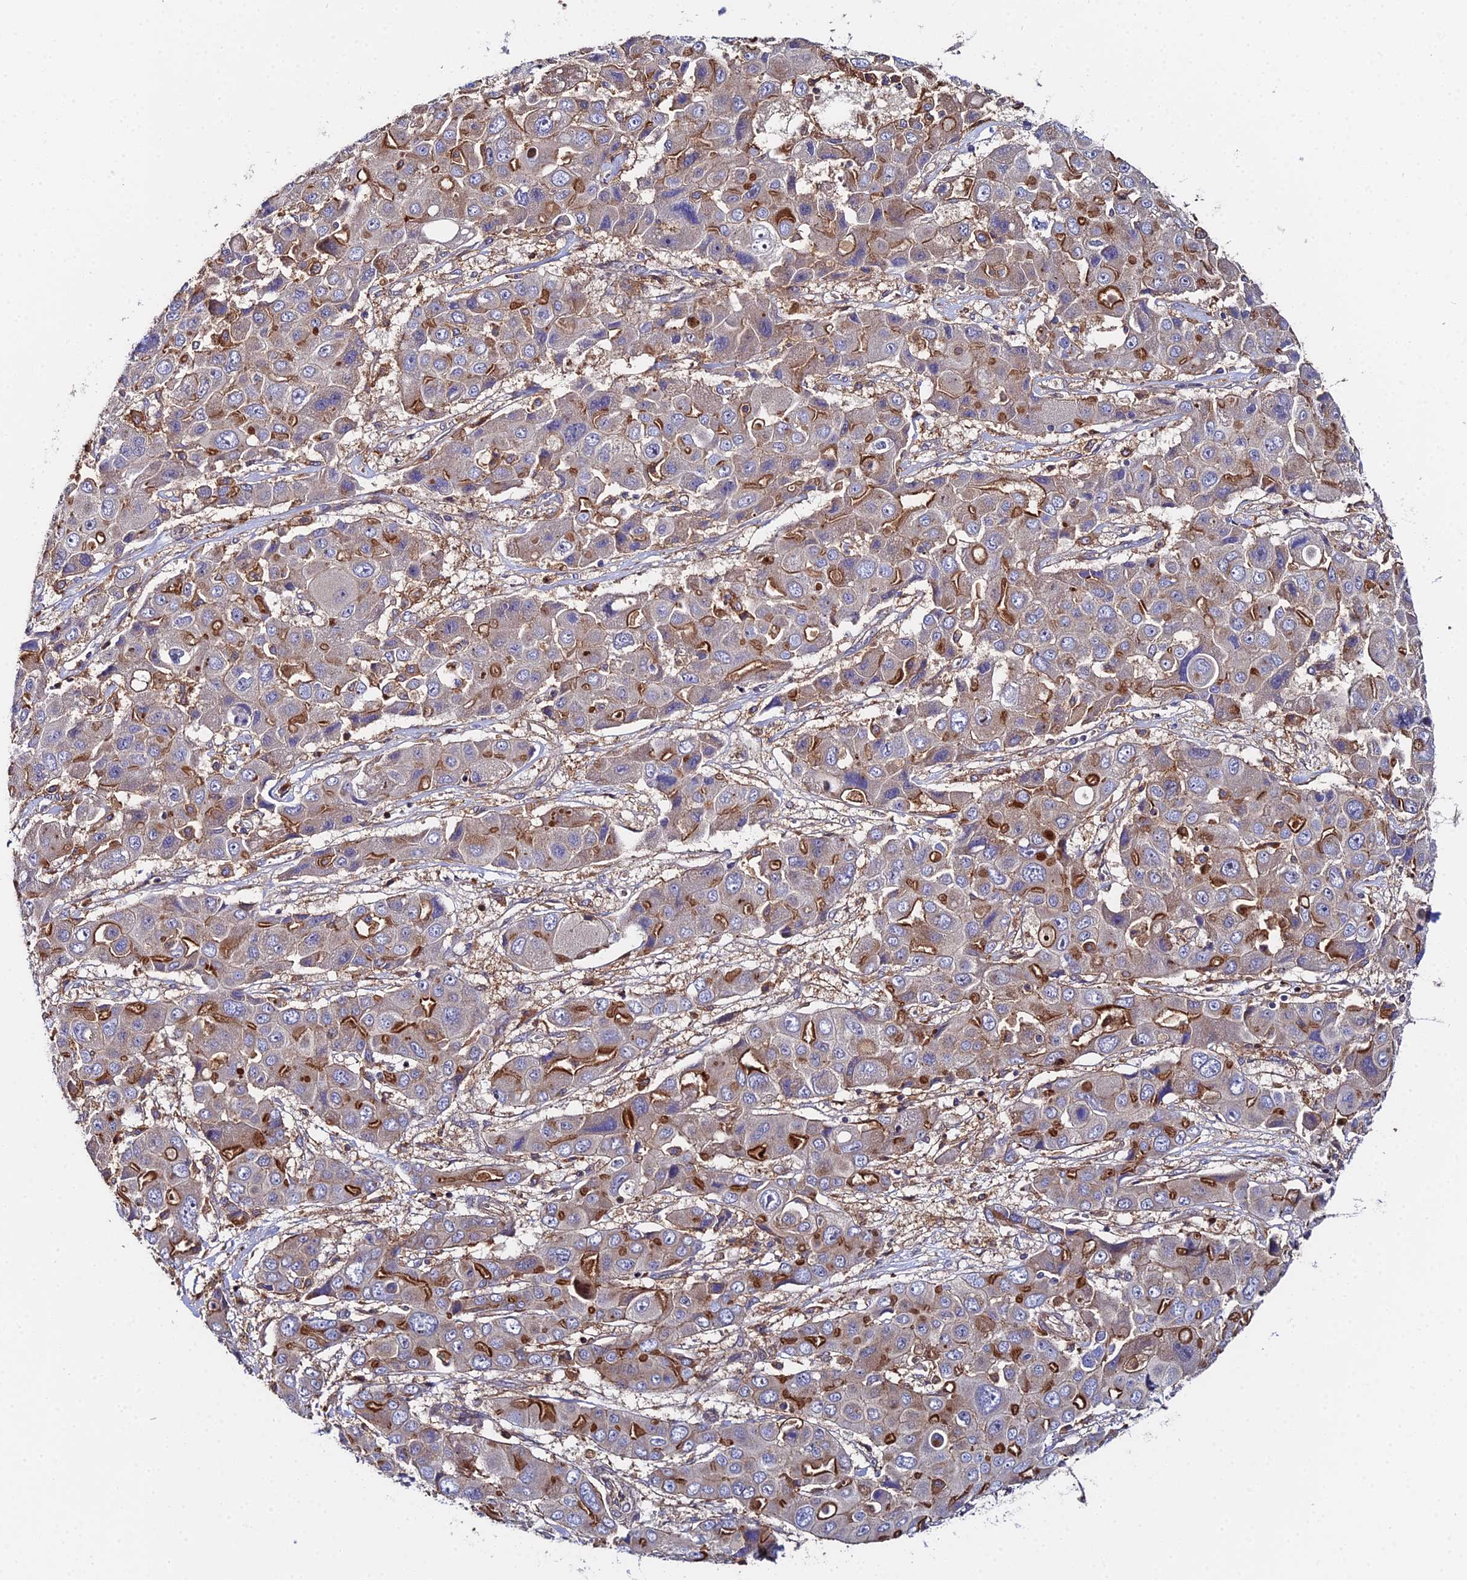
{"staining": {"intensity": "moderate", "quantity": "25%-75%", "location": "cytoplasmic/membranous"}, "tissue": "liver cancer", "cell_type": "Tumor cells", "image_type": "cancer", "snomed": [{"axis": "morphology", "description": "Cholangiocarcinoma"}, {"axis": "topography", "description": "Liver"}], "caption": "About 25%-75% of tumor cells in liver cancer display moderate cytoplasmic/membranous protein staining as visualized by brown immunohistochemical staining.", "gene": "GNG5B", "patient": {"sex": "male", "age": 67}}